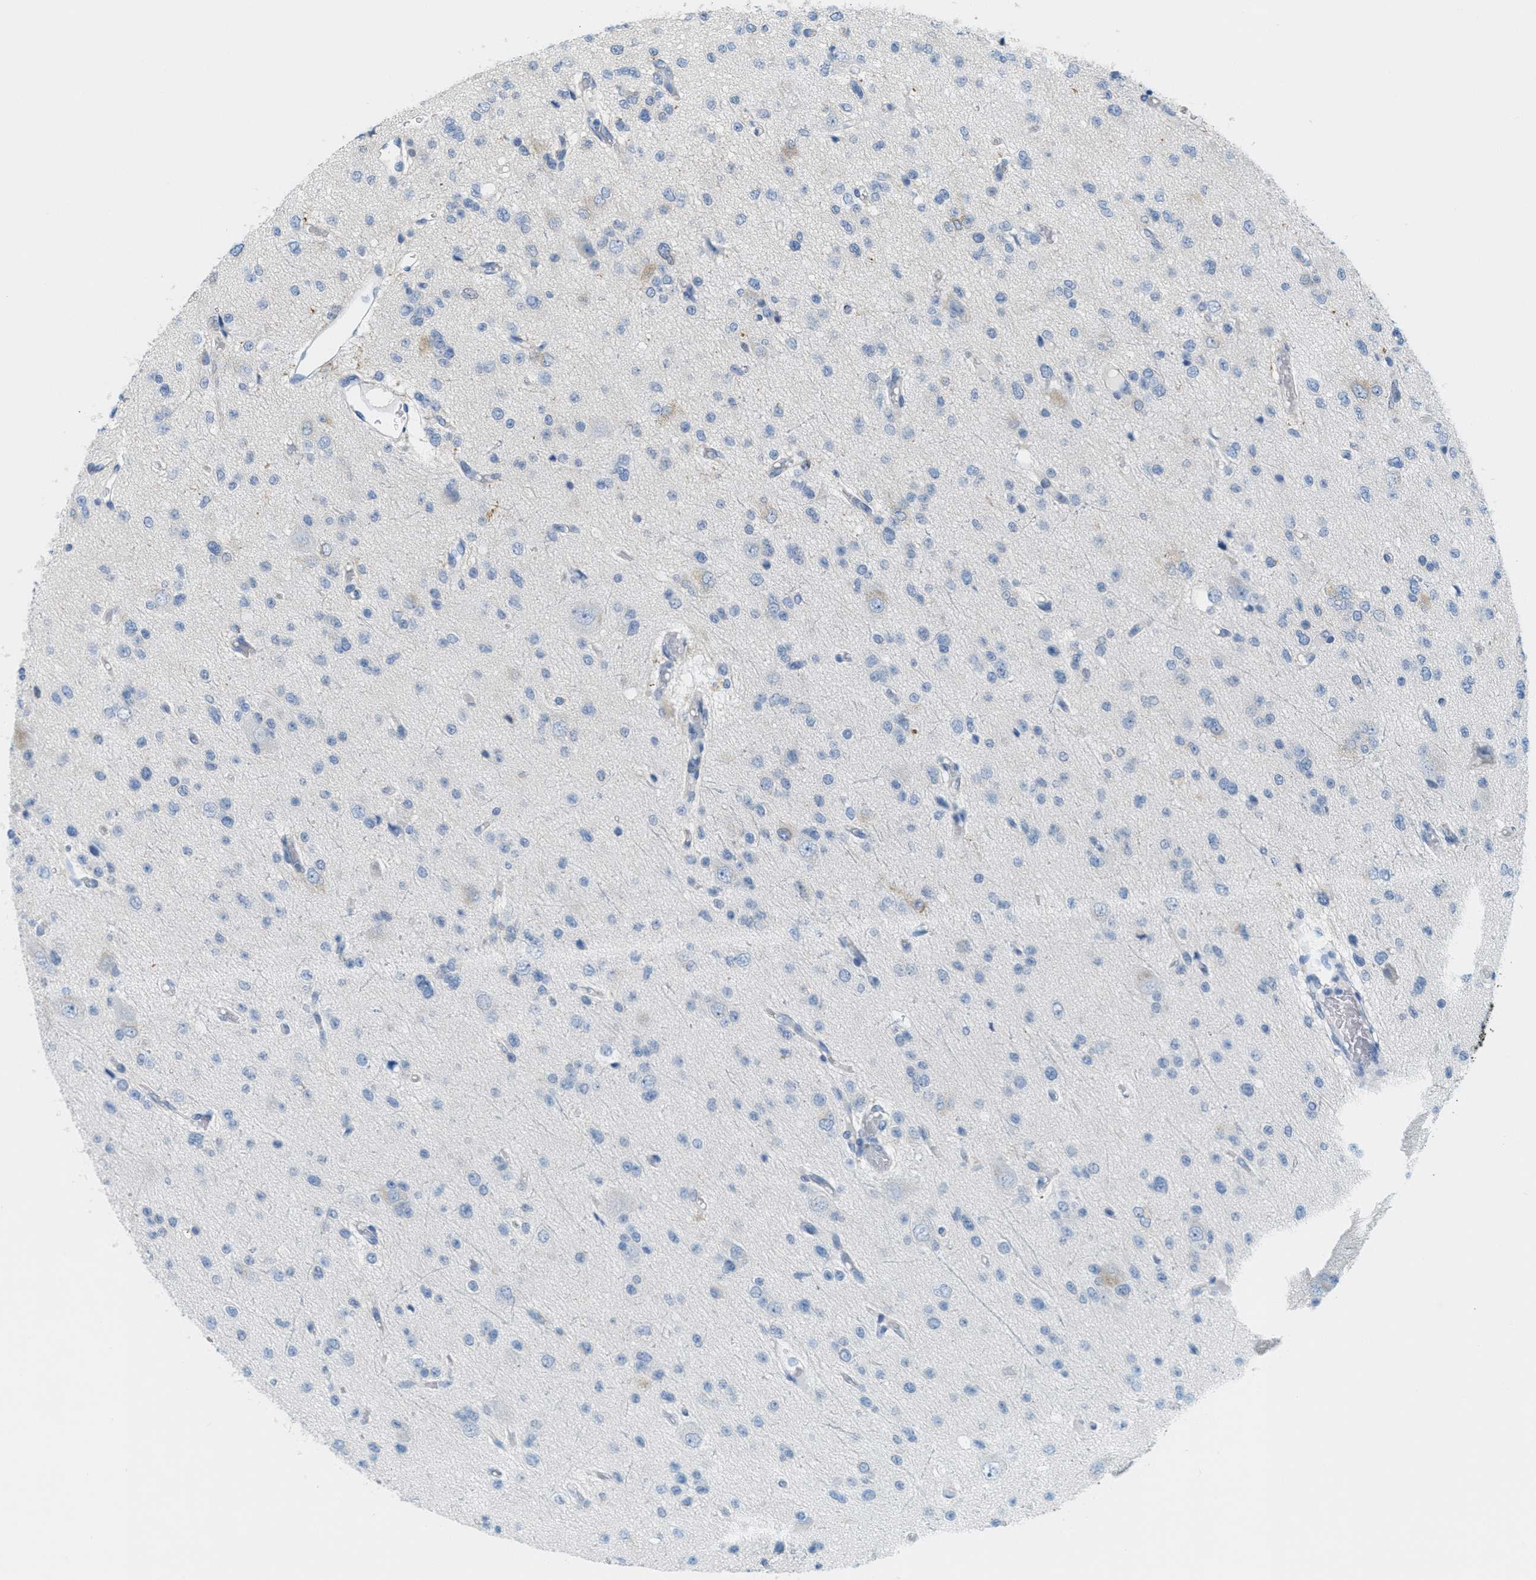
{"staining": {"intensity": "negative", "quantity": "none", "location": "none"}, "tissue": "glioma", "cell_type": "Tumor cells", "image_type": "cancer", "snomed": [{"axis": "morphology", "description": "Glioma, malignant, Low grade"}, {"axis": "topography", "description": "Brain"}], "caption": "Tumor cells are negative for protein expression in human malignant glioma (low-grade).", "gene": "TEX264", "patient": {"sex": "male", "age": 38}}